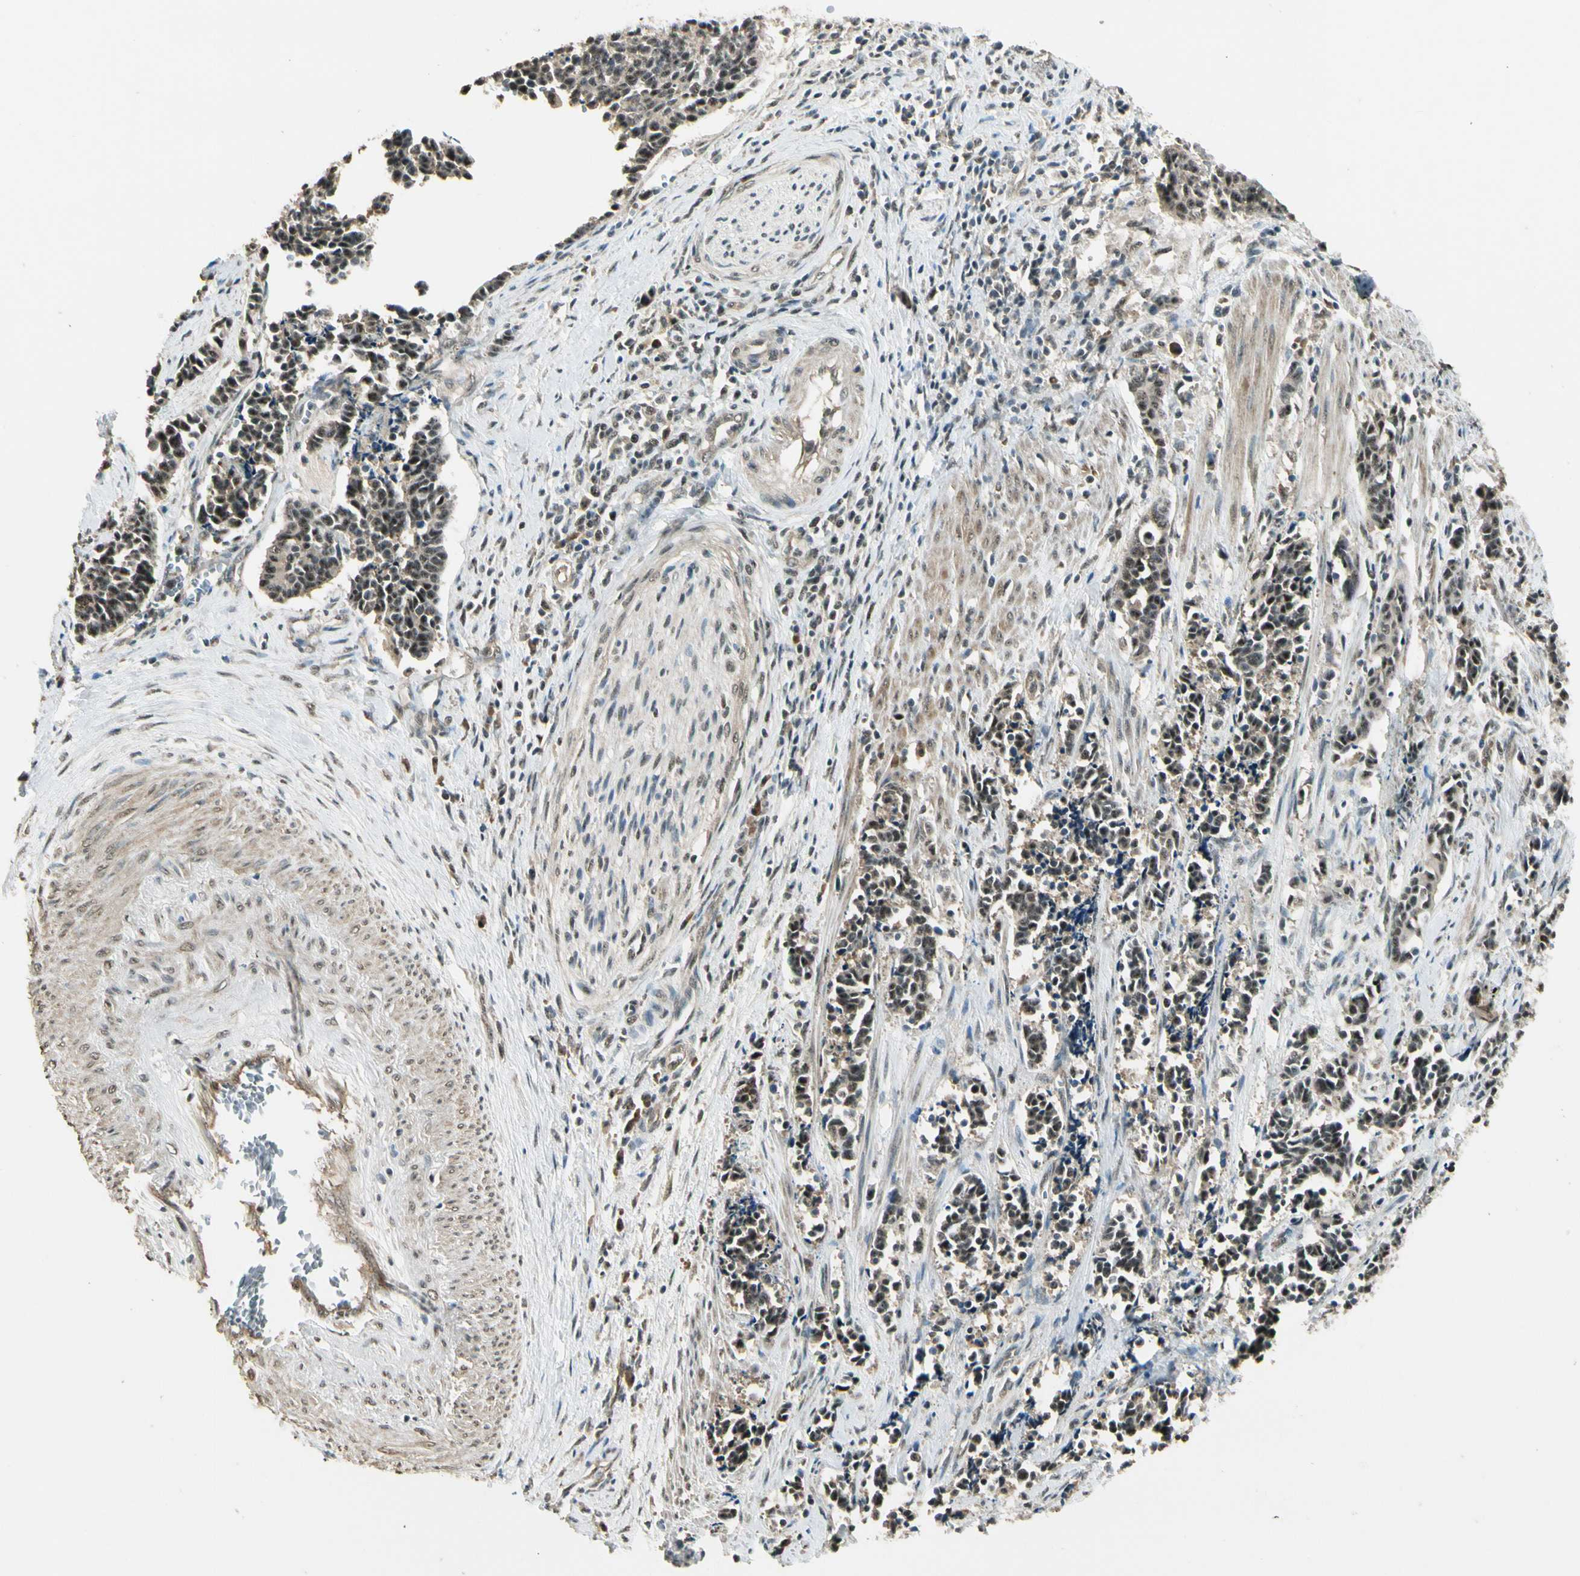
{"staining": {"intensity": "moderate", "quantity": "25%-75%", "location": "cytoplasmic/membranous"}, "tissue": "cervical cancer", "cell_type": "Tumor cells", "image_type": "cancer", "snomed": [{"axis": "morphology", "description": "Squamous cell carcinoma, NOS"}, {"axis": "topography", "description": "Cervix"}], "caption": "The micrograph demonstrates immunohistochemical staining of cervical squamous cell carcinoma. There is moderate cytoplasmic/membranous staining is appreciated in approximately 25%-75% of tumor cells. The staining was performed using DAB to visualize the protein expression in brown, while the nuclei were stained in blue with hematoxylin (Magnification: 20x).", "gene": "MCPH1", "patient": {"sex": "female", "age": 35}}